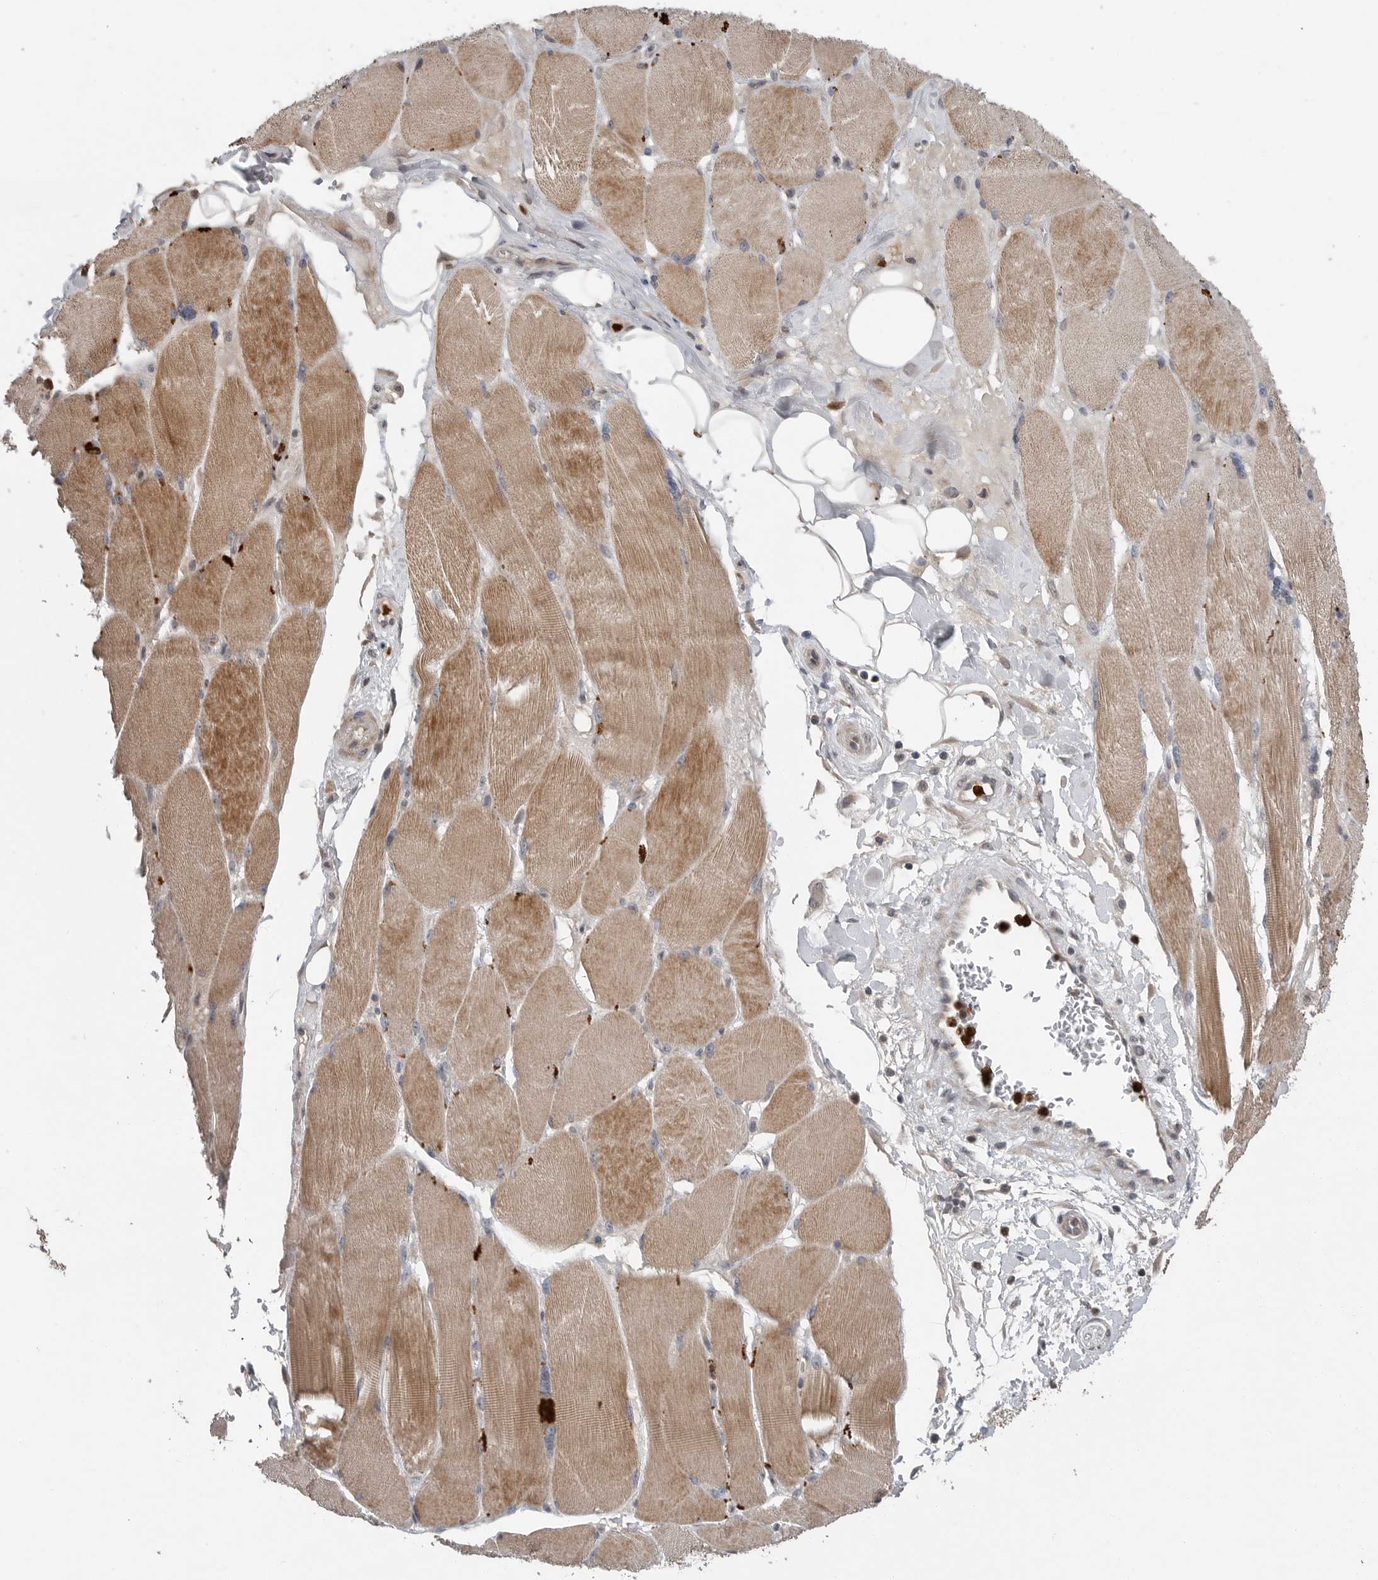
{"staining": {"intensity": "moderate", "quantity": "25%-75%", "location": "cytoplasmic/membranous"}, "tissue": "skeletal muscle", "cell_type": "Myocytes", "image_type": "normal", "snomed": [{"axis": "morphology", "description": "Normal tissue, NOS"}, {"axis": "topography", "description": "Skin"}, {"axis": "topography", "description": "Skeletal muscle"}], "caption": "High-power microscopy captured an immunohistochemistry (IHC) image of benign skeletal muscle, revealing moderate cytoplasmic/membranous positivity in about 25%-75% of myocytes. The staining was performed using DAB (3,3'-diaminobenzidine) to visualize the protein expression in brown, while the nuclei were stained in blue with hematoxylin (Magnification: 20x).", "gene": "SCP2", "patient": {"sex": "male", "age": 83}}